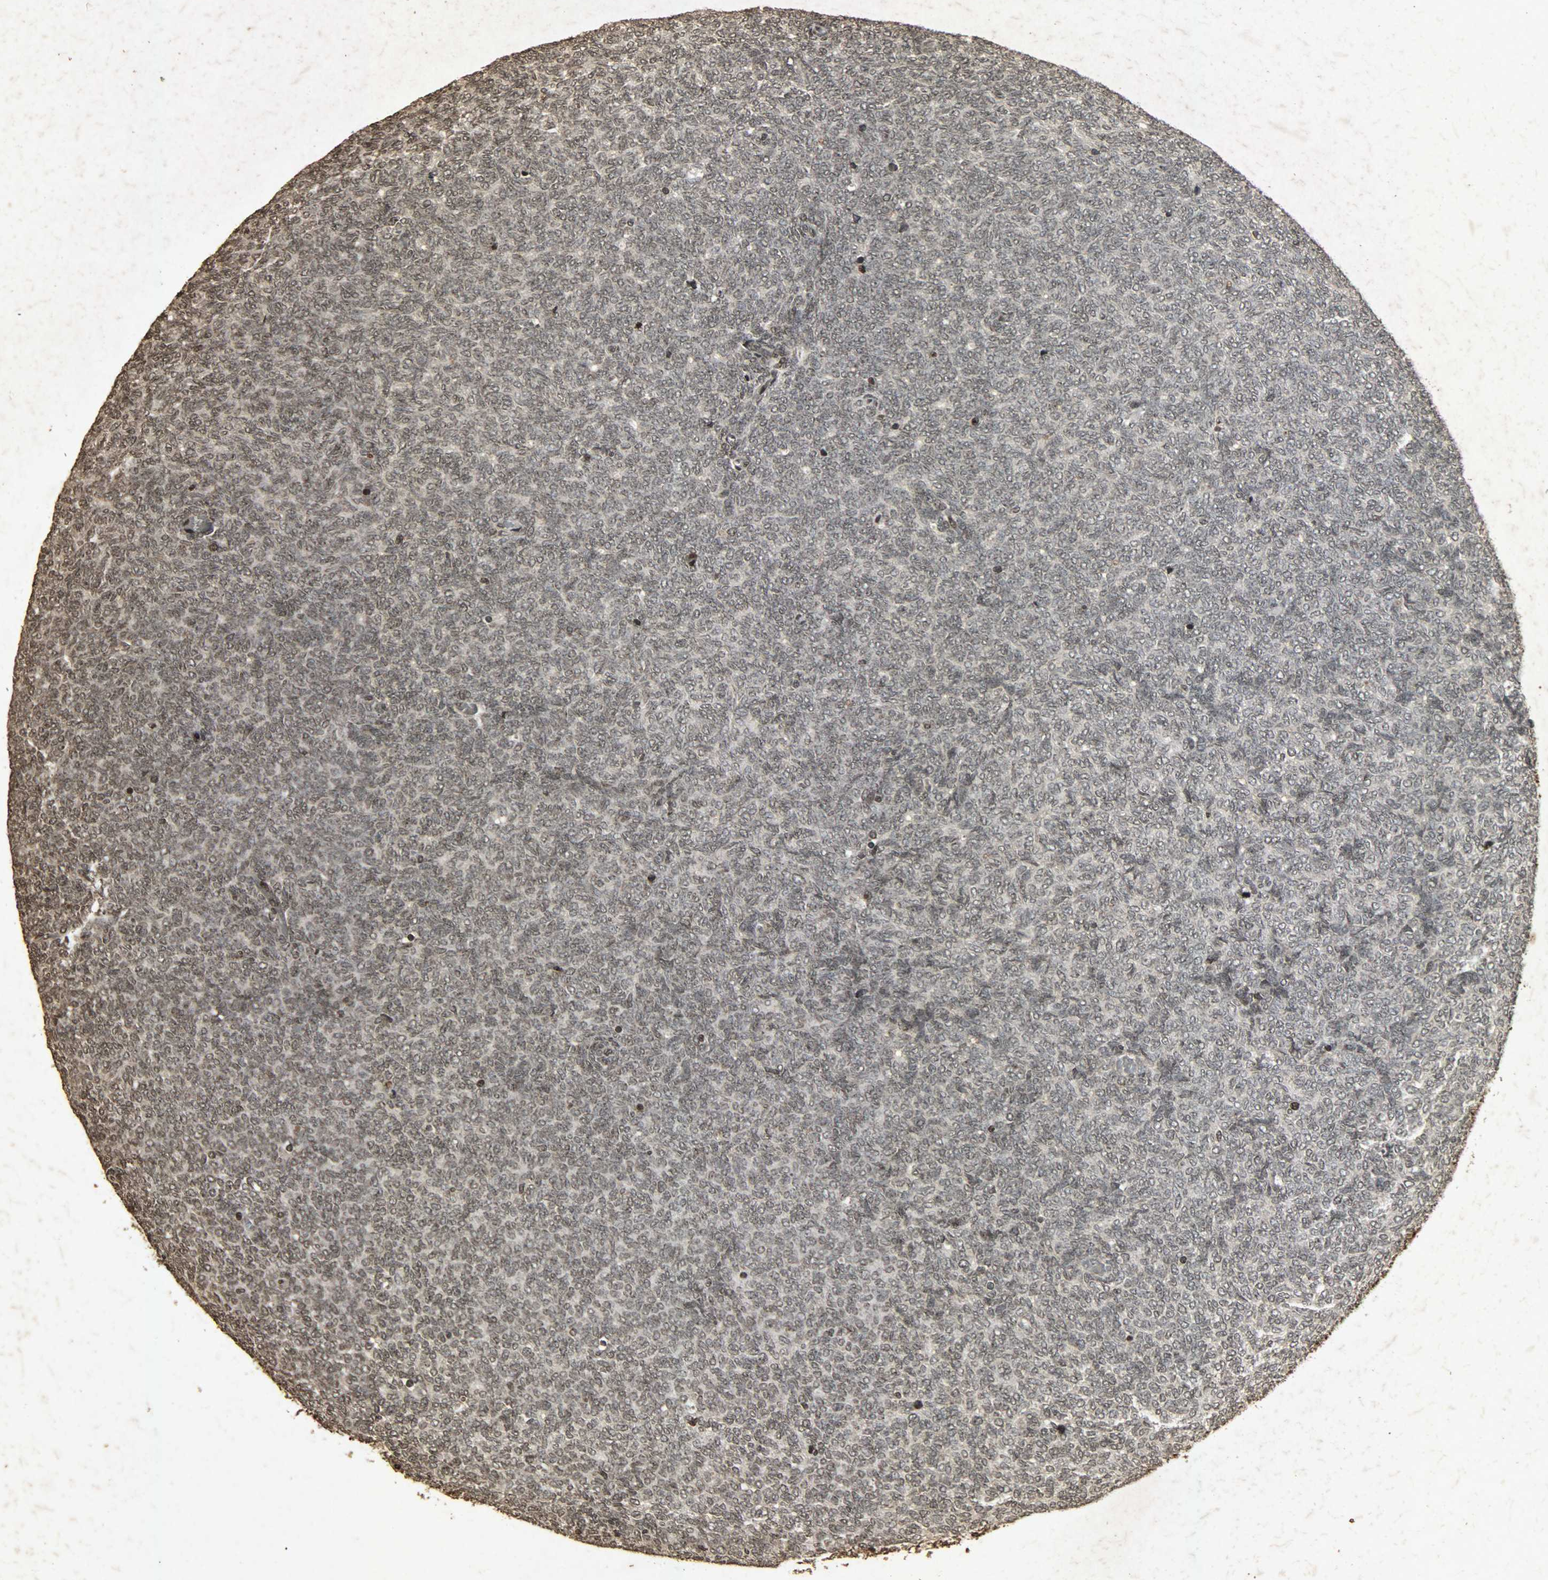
{"staining": {"intensity": "weak", "quantity": ">75%", "location": "cytoplasmic/membranous,nuclear"}, "tissue": "renal cancer", "cell_type": "Tumor cells", "image_type": "cancer", "snomed": [{"axis": "morphology", "description": "Neoplasm, malignant, NOS"}, {"axis": "topography", "description": "Kidney"}], "caption": "Immunohistochemistry (IHC) micrograph of neoplastic tissue: human renal cancer stained using IHC exhibits low levels of weak protein expression localized specifically in the cytoplasmic/membranous and nuclear of tumor cells, appearing as a cytoplasmic/membranous and nuclear brown color.", "gene": "PPP3R1", "patient": {"sex": "male", "age": 28}}